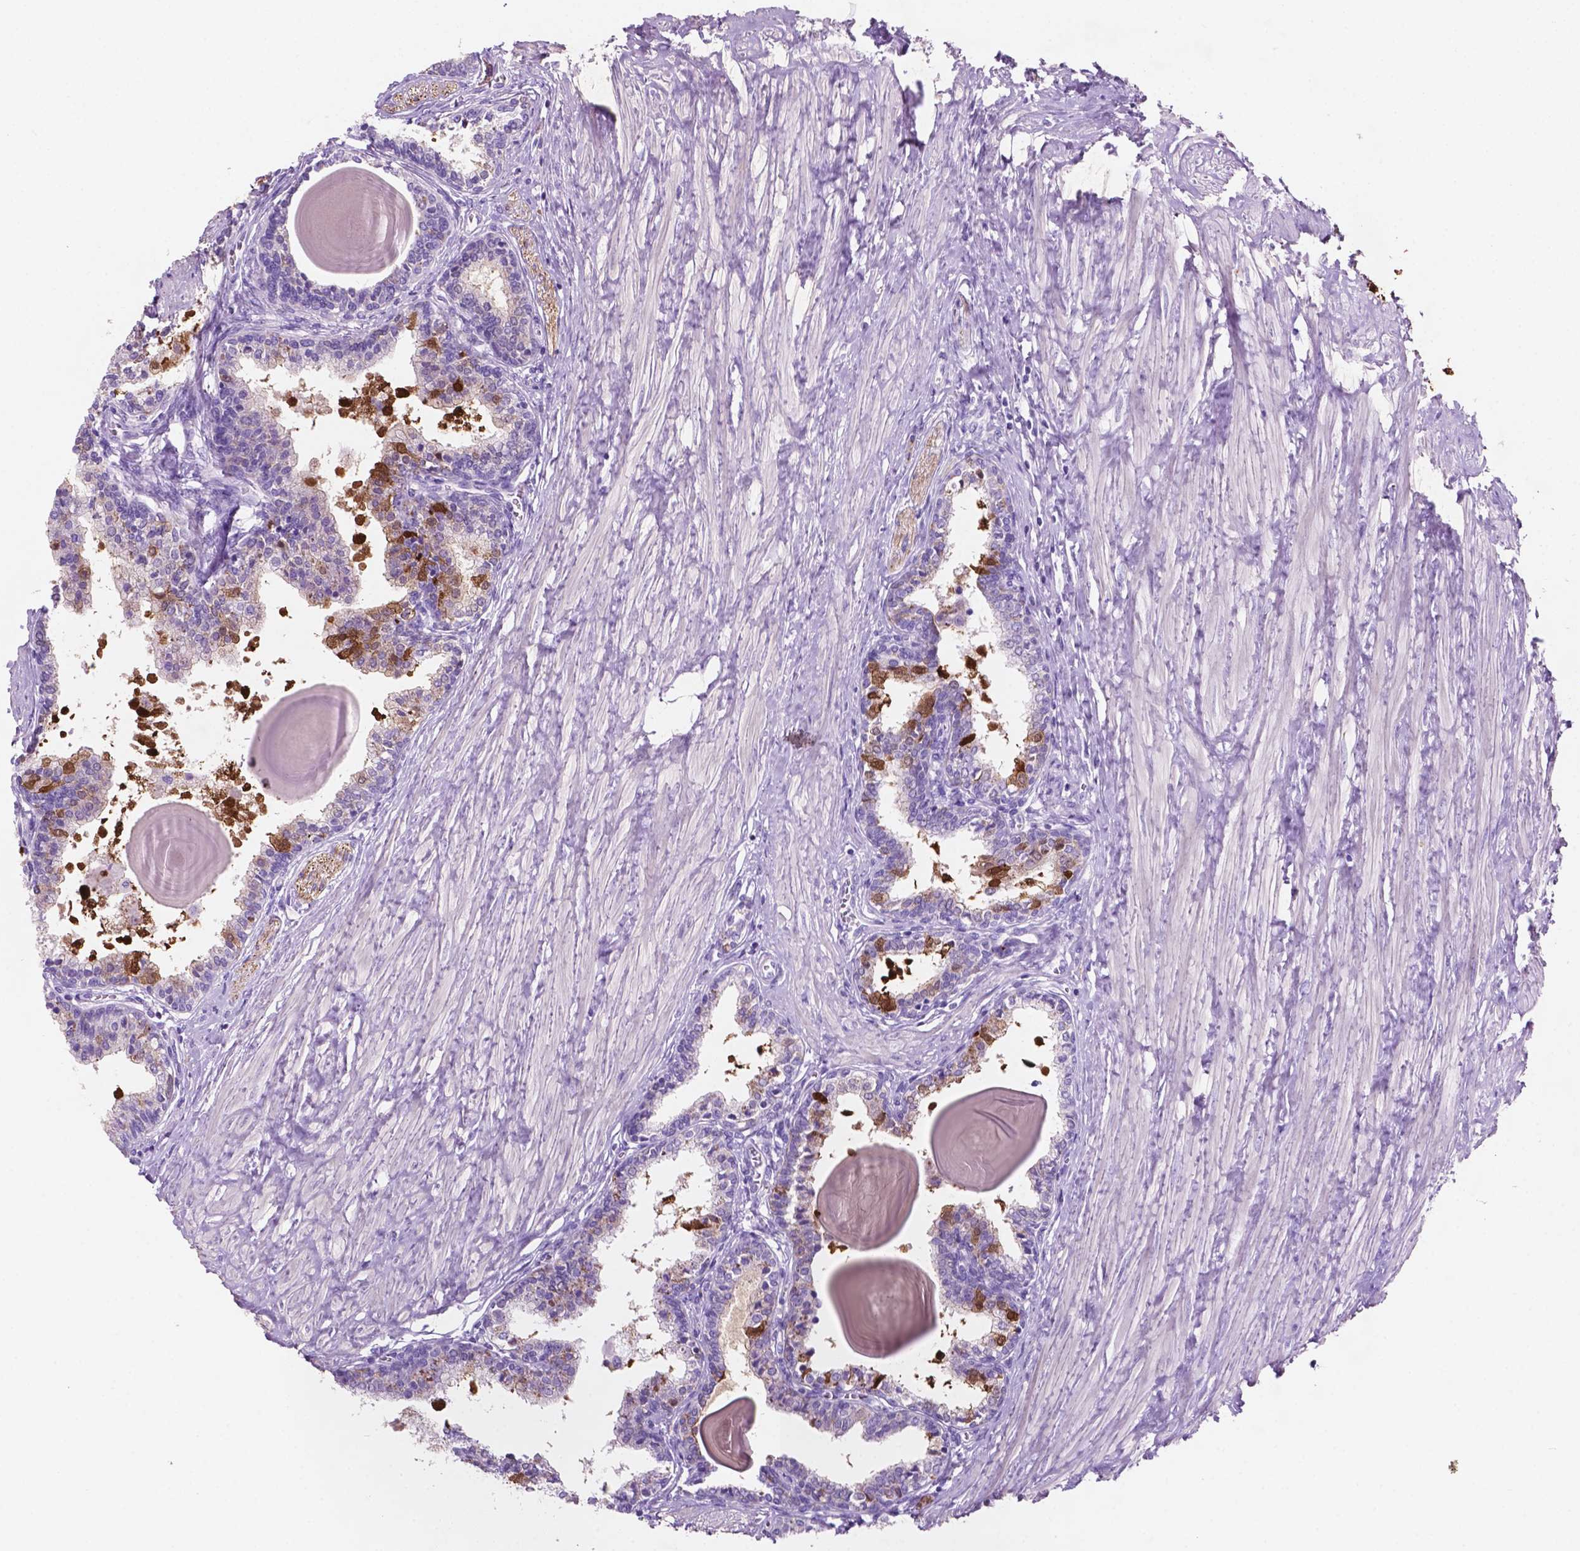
{"staining": {"intensity": "moderate", "quantity": "<25%", "location": "cytoplasmic/membranous"}, "tissue": "prostate", "cell_type": "Glandular cells", "image_type": "normal", "snomed": [{"axis": "morphology", "description": "Normal tissue, NOS"}, {"axis": "topography", "description": "Prostate"}], "caption": "DAB immunohistochemical staining of unremarkable human prostate exhibits moderate cytoplasmic/membranous protein expression in about <25% of glandular cells. (Brightfield microscopy of DAB IHC at high magnification).", "gene": "POU4F1", "patient": {"sex": "male", "age": 55}}